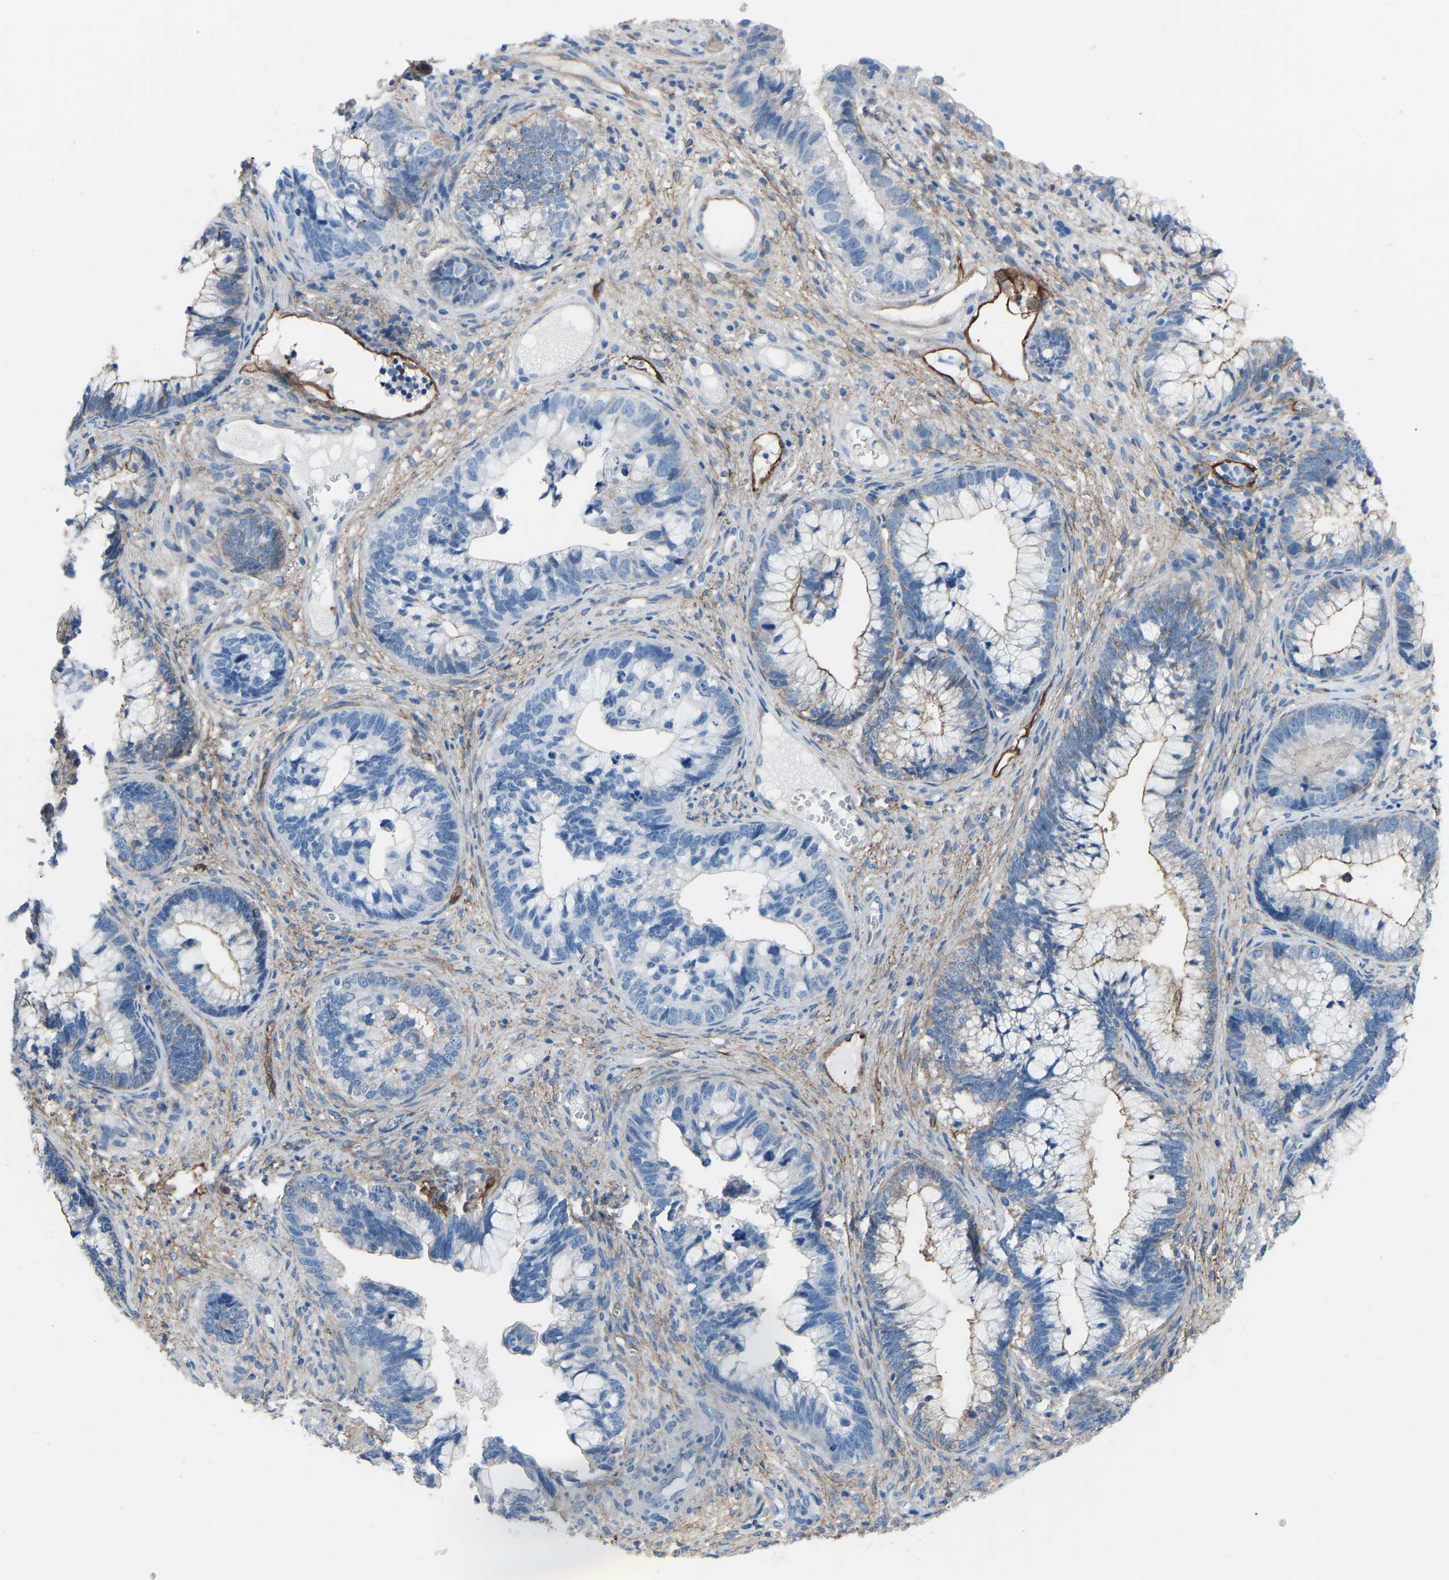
{"staining": {"intensity": "moderate", "quantity": "<25%", "location": "cytoplasmic/membranous"}, "tissue": "cervical cancer", "cell_type": "Tumor cells", "image_type": "cancer", "snomed": [{"axis": "morphology", "description": "Adenocarcinoma, NOS"}, {"axis": "topography", "description": "Cervix"}], "caption": "A high-resolution micrograph shows immunohistochemistry staining of cervical cancer (adenocarcinoma), which reveals moderate cytoplasmic/membranous staining in approximately <25% of tumor cells.", "gene": "MYH10", "patient": {"sex": "female", "age": 44}}